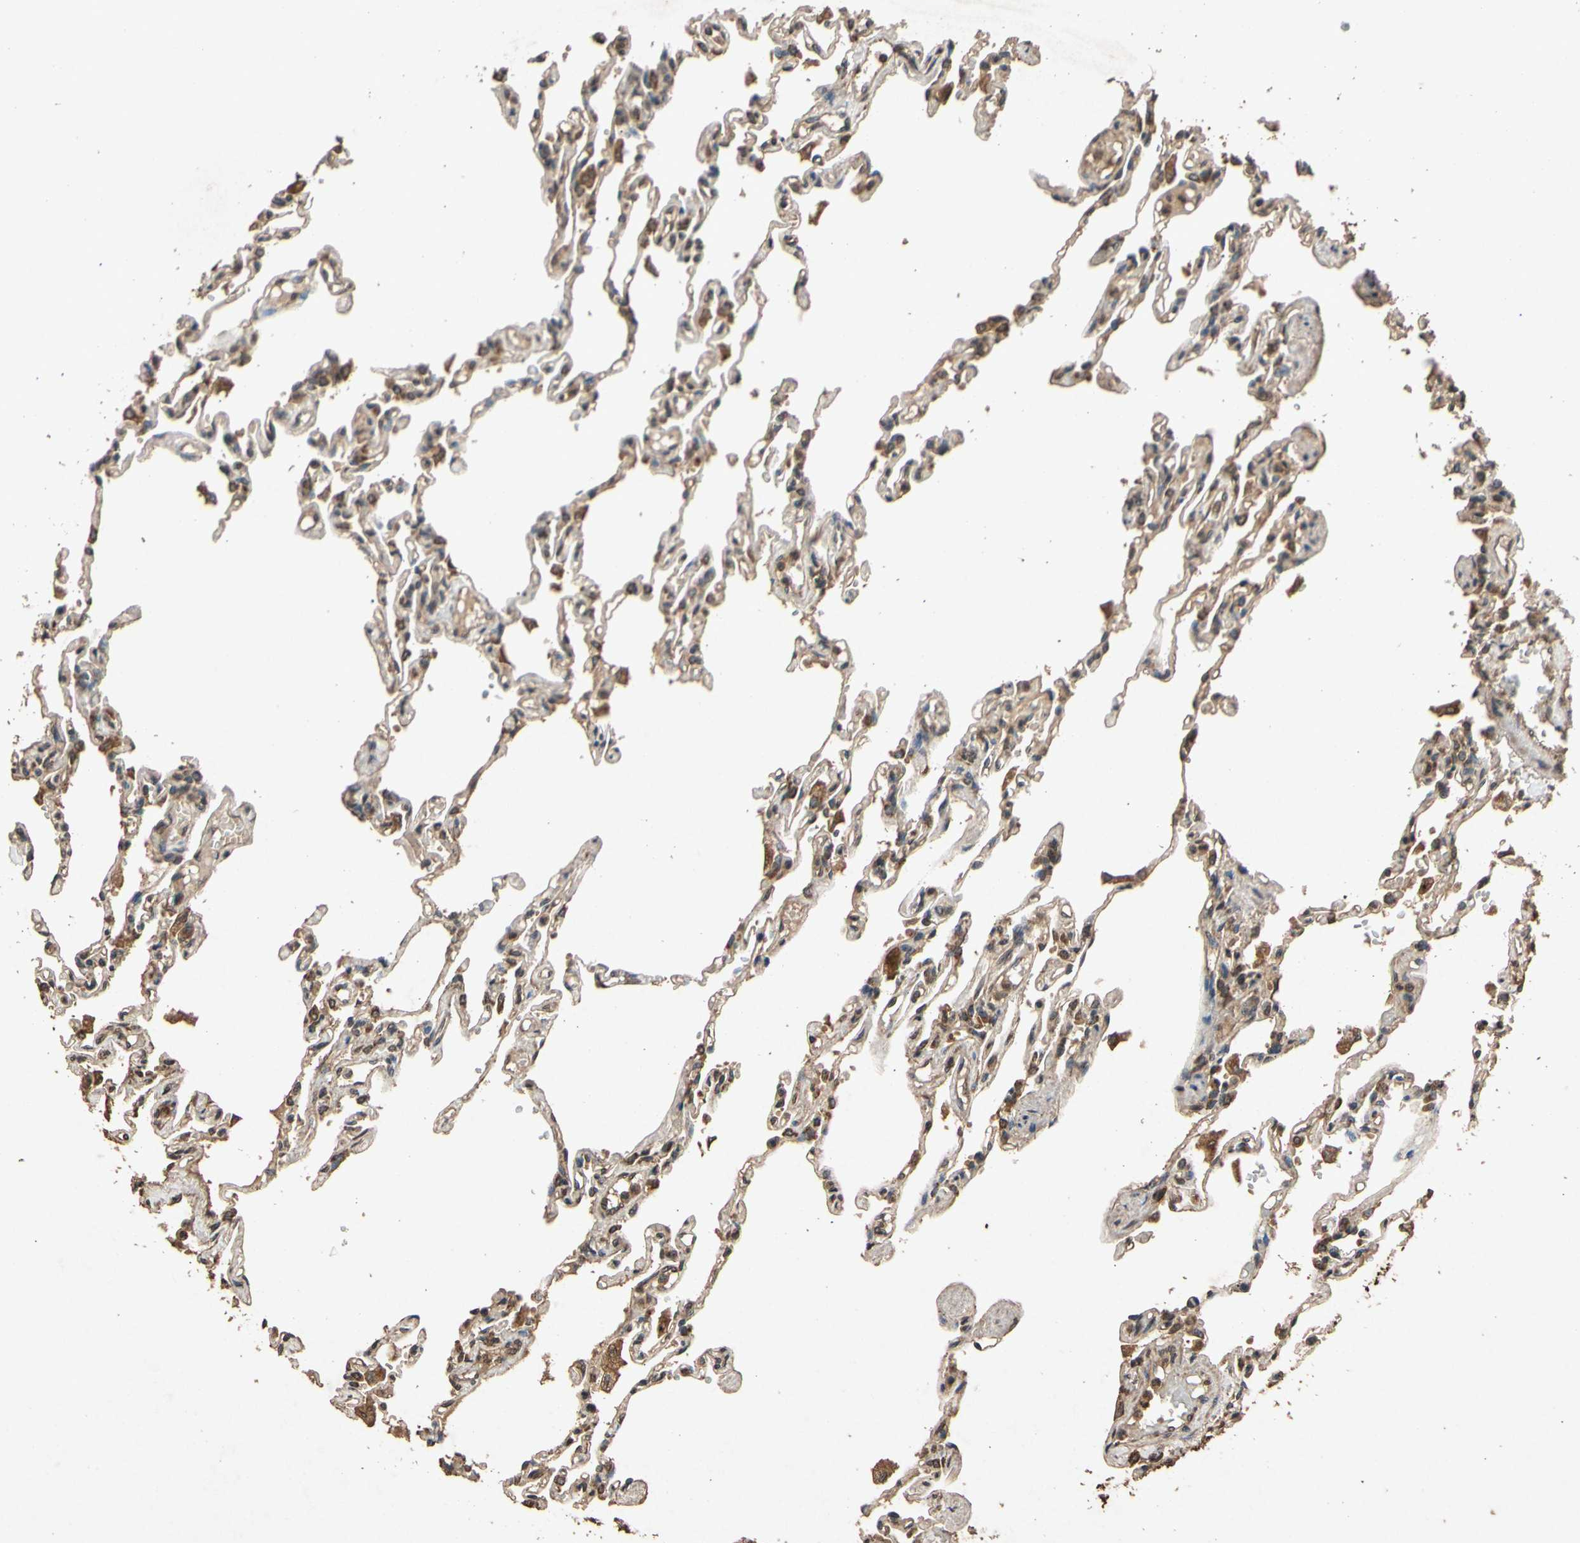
{"staining": {"intensity": "strong", "quantity": "25%-75%", "location": "cytoplasmic/membranous"}, "tissue": "lung", "cell_type": "Alveolar cells", "image_type": "normal", "snomed": [{"axis": "morphology", "description": "Normal tissue, NOS"}, {"axis": "topography", "description": "Lung"}], "caption": "Strong cytoplasmic/membranous protein staining is seen in about 25%-75% of alveolar cells in lung.", "gene": "TXN2", "patient": {"sex": "male", "age": 21}}